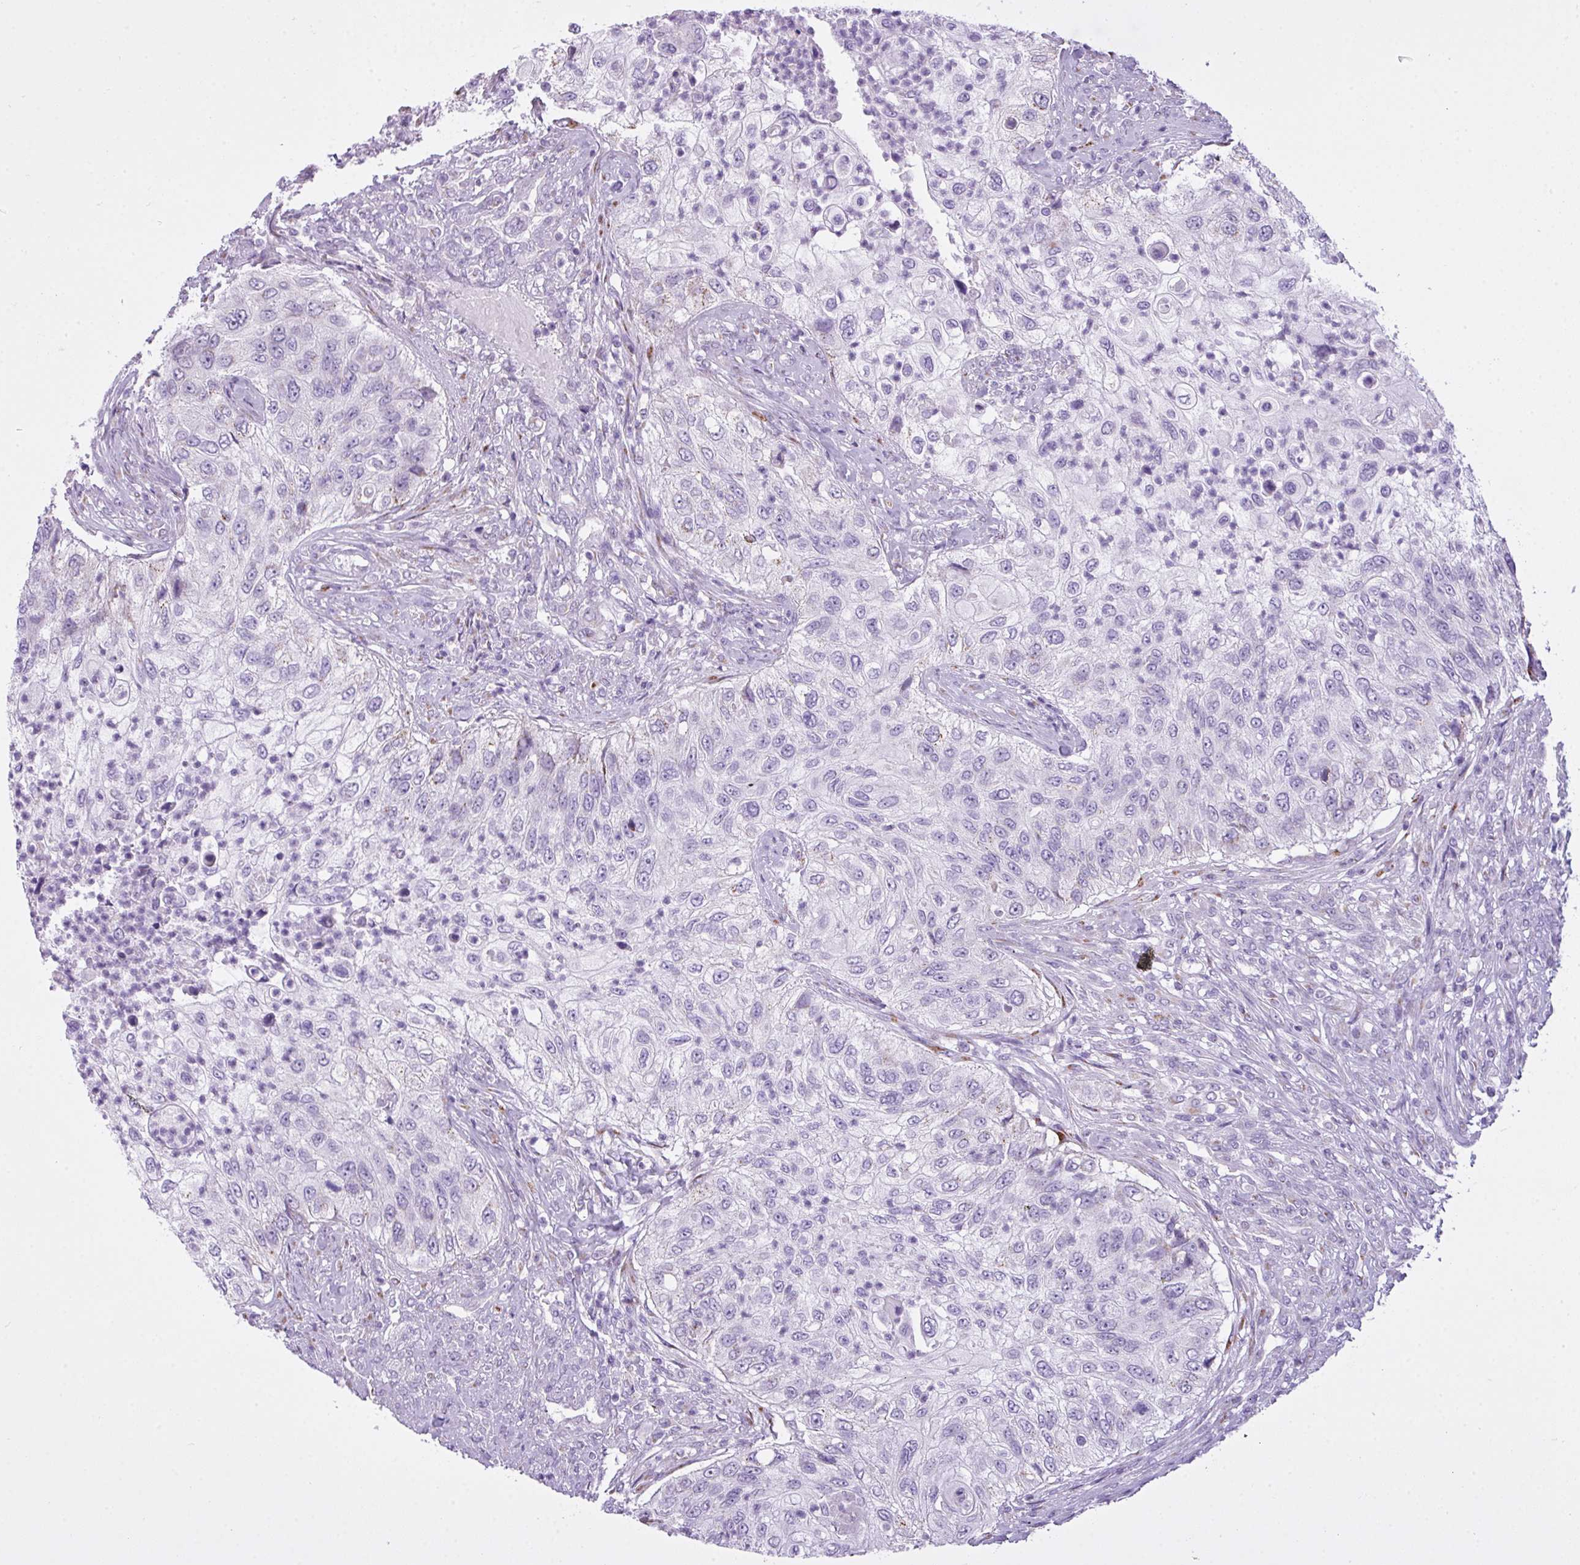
{"staining": {"intensity": "negative", "quantity": "none", "location": "none"}, "tissue": "urothelial cancer", "cell_type": "Tumor cells", "image_type": "cancer", "snomed": [{"axis": "morphology", "description": "Urothelial carcinoma, High grade"}, {"axis": "topography", "description": "Urinary bladder"}], "caption": "This is an immunohistochemistry photomicrograph of human urothelial carcinoma (high-grade). There is no staining in tumor cells.", "gene": "FAM43A", "patient": {"sex": "female", "age": 60}}